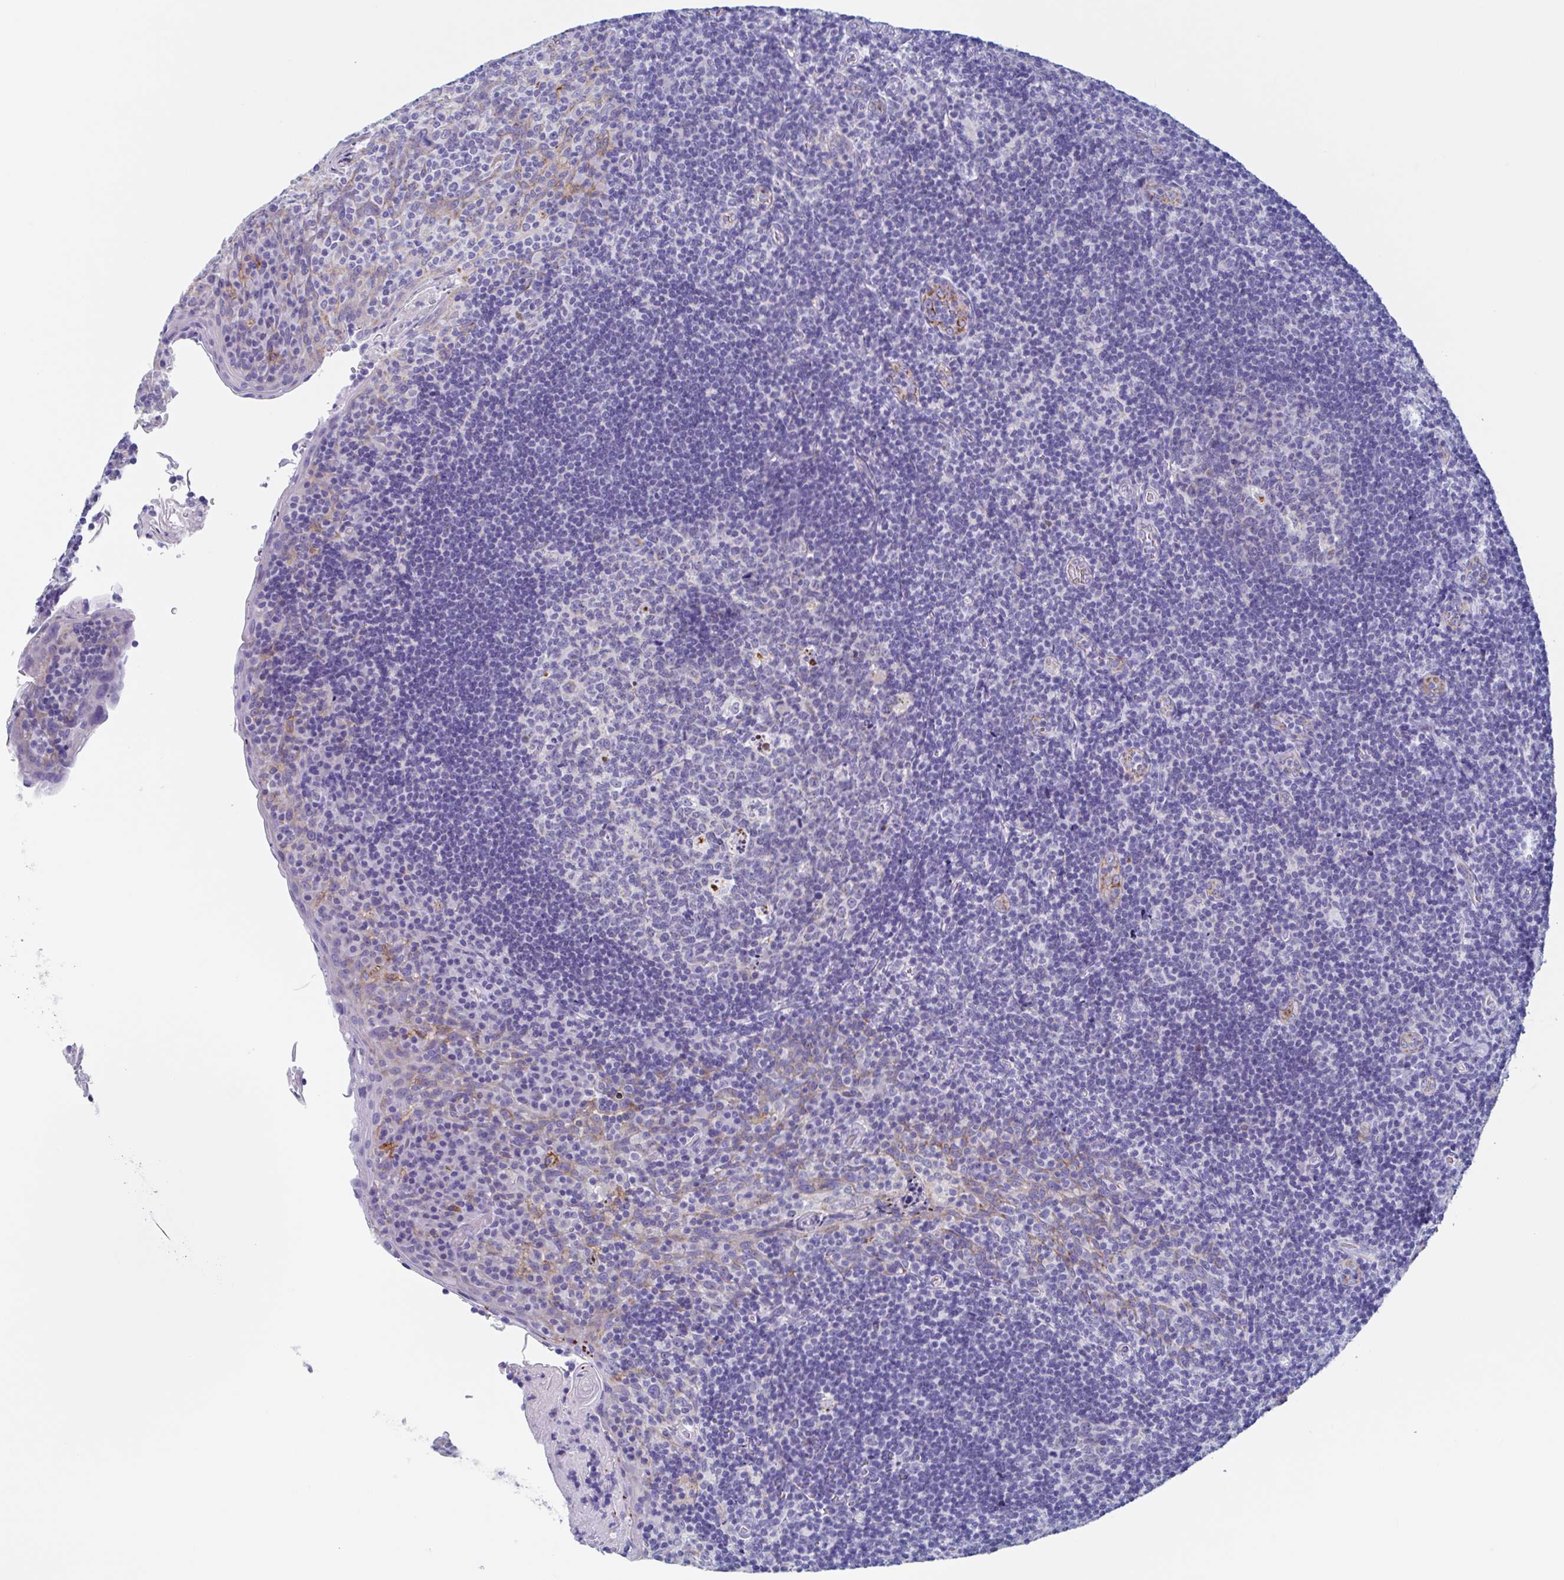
{"staining": {"intensity": "negative", "quantity": "none", "location": "none"}, "tissue": "tonsil", "cell_type": "Germinal center cells", "image_type": "normal", "snomed": [{"axis": "morphology", "description": "Normal tissue, NOS"}, {"axis": "topography", "description": "Tonsil"}], "caption": "Protein analysis of normal tonsil exhibits no significant expression in germinal center cells. Brightfield microscopy of IHC stained with DAB (brown) and hematoxylin (blue), captured at high magnification.", "gene": "FCGR3A", "patient": {"sex": "male", "age": 17}}